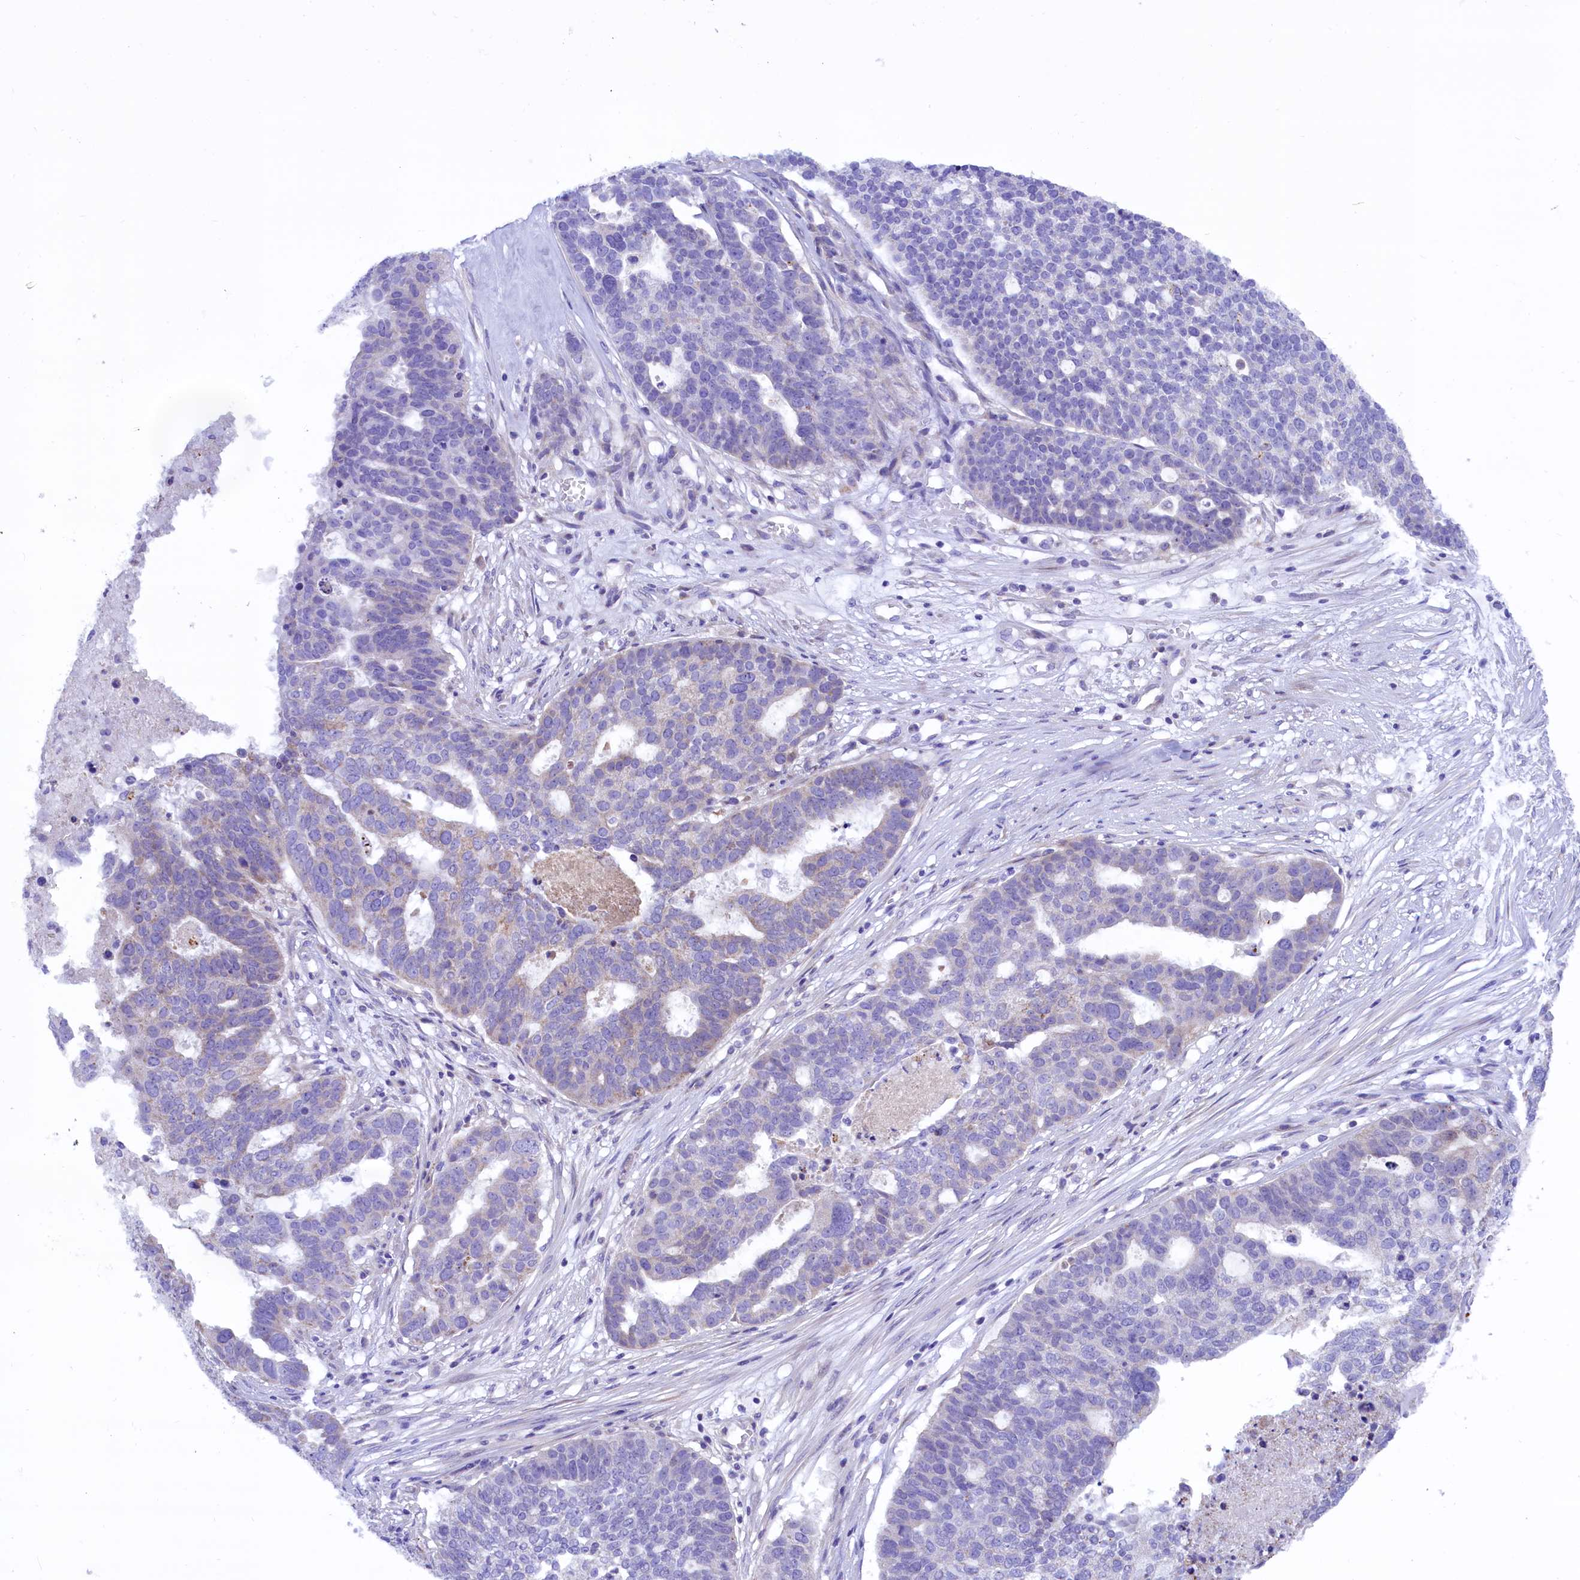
{"staining": {"intensity": "negative", "quantity": "none", "location": "none"}, "tissue": "ovarian cancer", "cell_type": "Tumor cells", "image_type": "cancer", "snomed": [{"axis": "morphology", "description": "Cystadenocarcinoma, serous, NOS"}, {"axis": "topography", "description": "Ovary"}], "caption": "Protein analysis of ovarian cancer (serous cystadenocarcinoma) displays no significant positivity in tumor cells.", "gene": "PTPRU", "patient": {"sex": "female", "age": 59}}